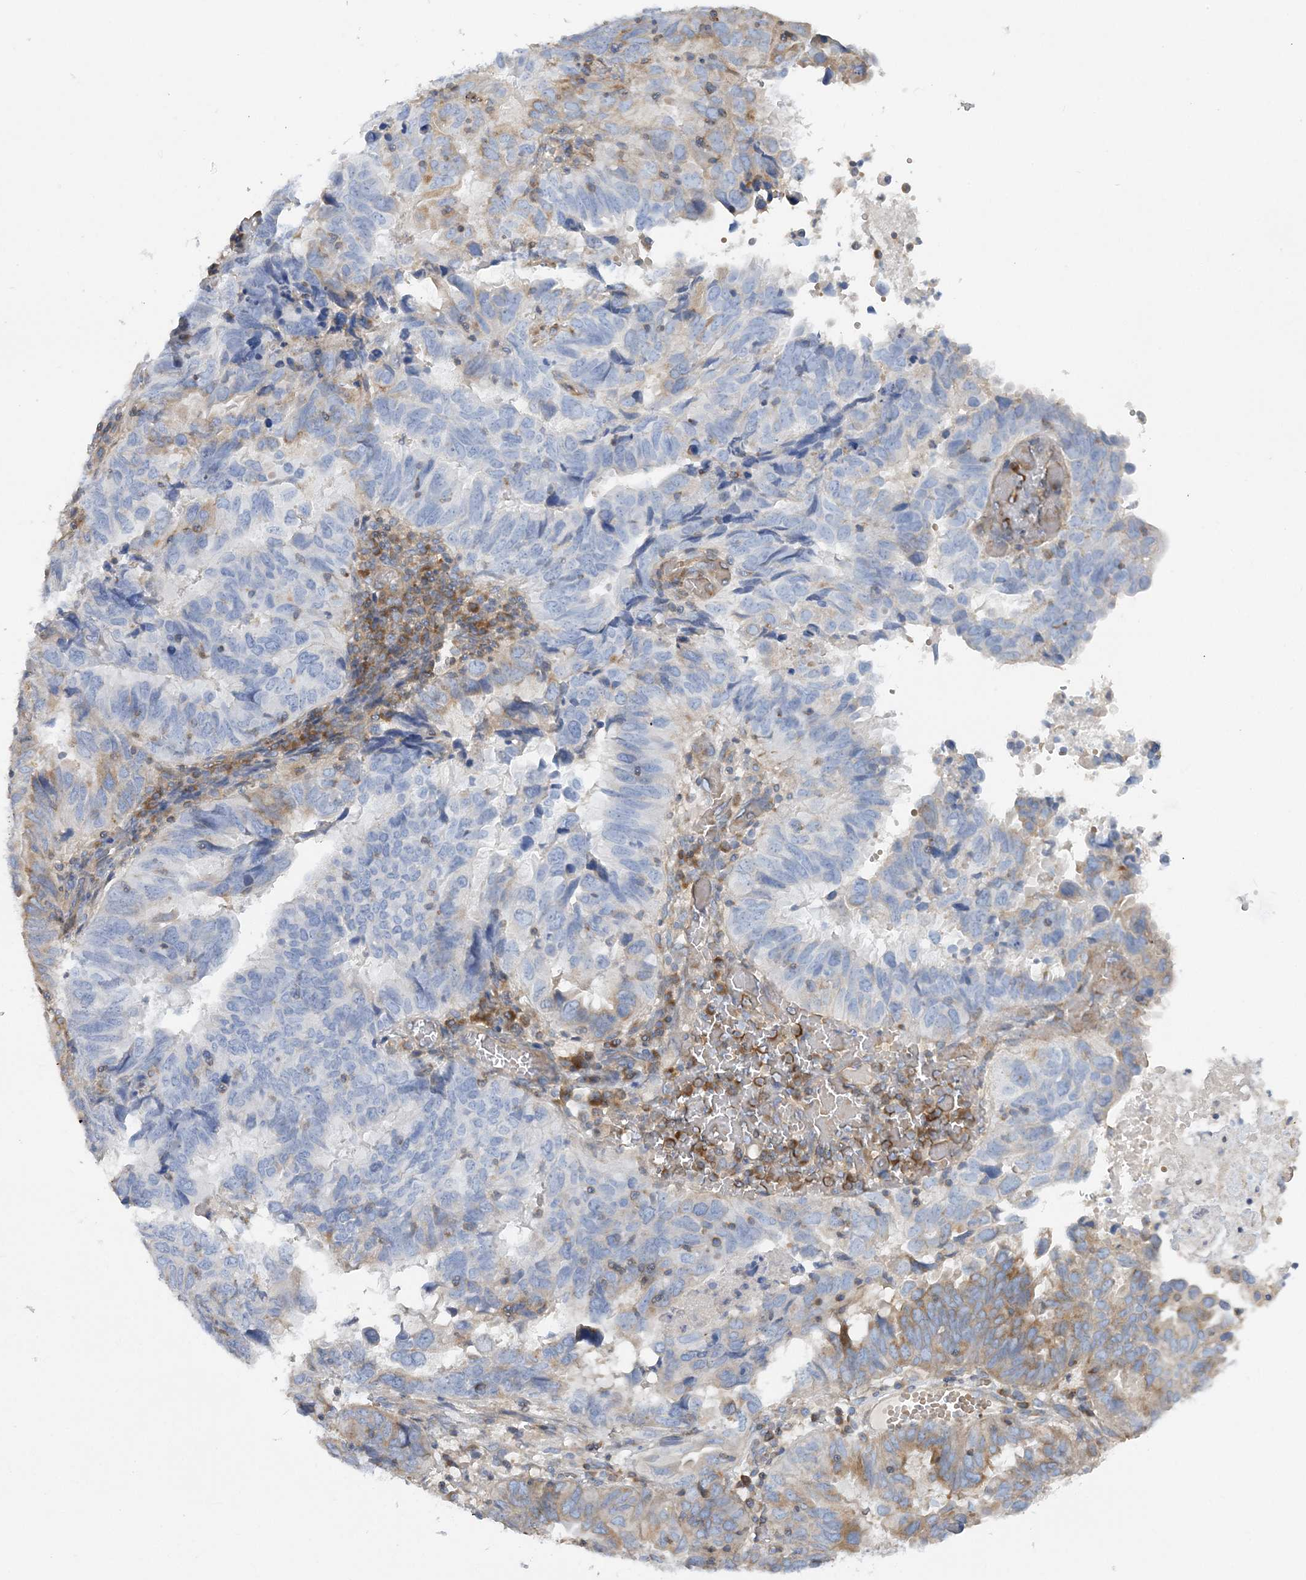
{"staining": {"intensity": "moderate", "quantity": "<25%", "location": "cytoplasmic/membranous"}, "tissue": "endometrial cancer", "cell_type": "Tumor cells", "image_type": "cancer", "snomed": [{"axis": "morphology", "description": "Adenocarcinoma, NOS"}, {"axis": "topography", "description": "Uterus"}], "caption": "Immunohistochemical staining of human endometrial cancer (adenocarcinoma) shows low levels of moderate cytoplasmic/membranous positivity in approximately <25% of tumor cells.", "gene": "FAM114A2", "patient": {"sex": "female", "age": 77}}